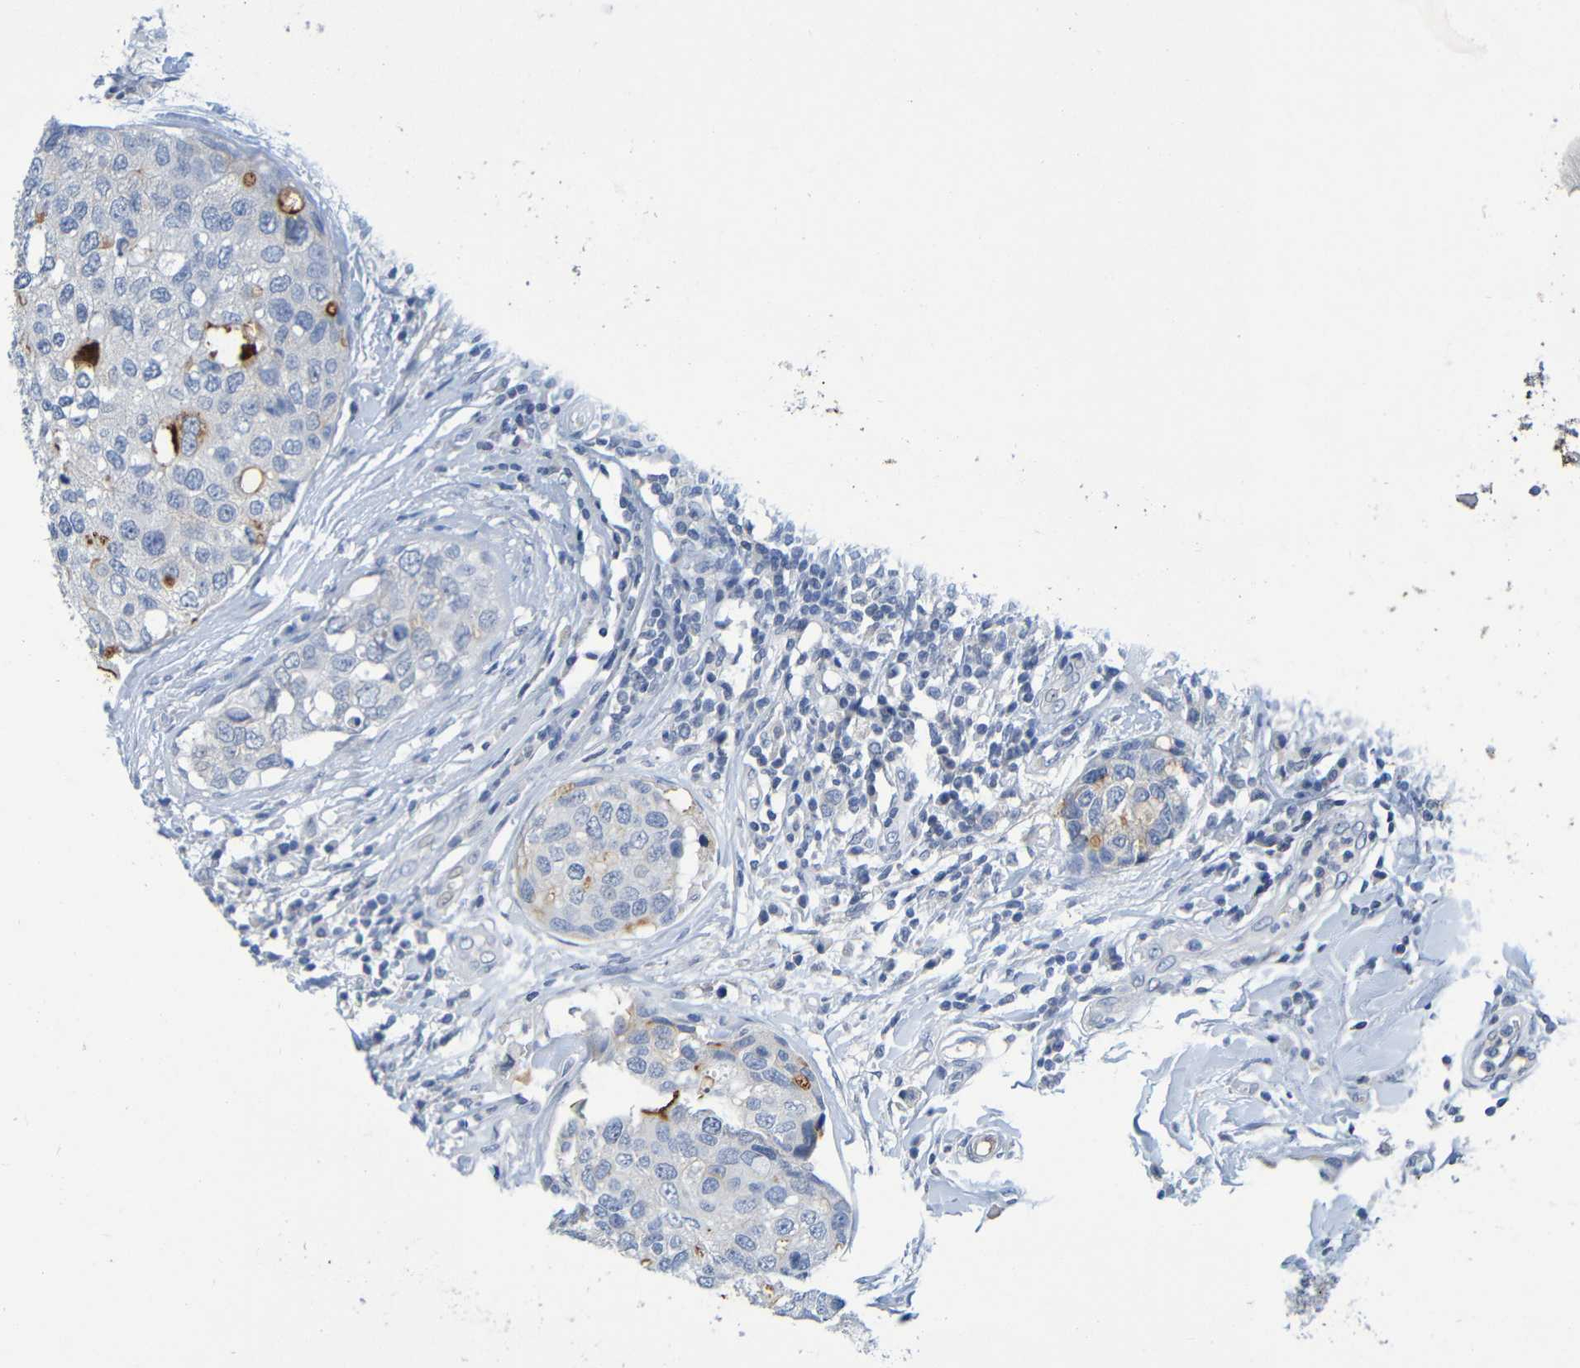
{"staining": {"intensity": "moderate", "quantity": "<25%", "location": "cytoplasmic/membranous"}, "tissue": "breast cancer", "cell_type": "Tumor cells", "image_type": "cancer", "snomed": [{"axis": "morphology", "description": "Duct carcinoma"}, {"axis": "topography", "description": "Breast"}], "caption": "DAB (3,3'-diaminobenzidine) immunohistochemical staining of intraductal carcinoma (breast) displays moderate cytoplasmic/membranous protein staining in about <25% of tumor cells.", "gene": "IL10", "patient": {"sex": "female", "age": 27}}